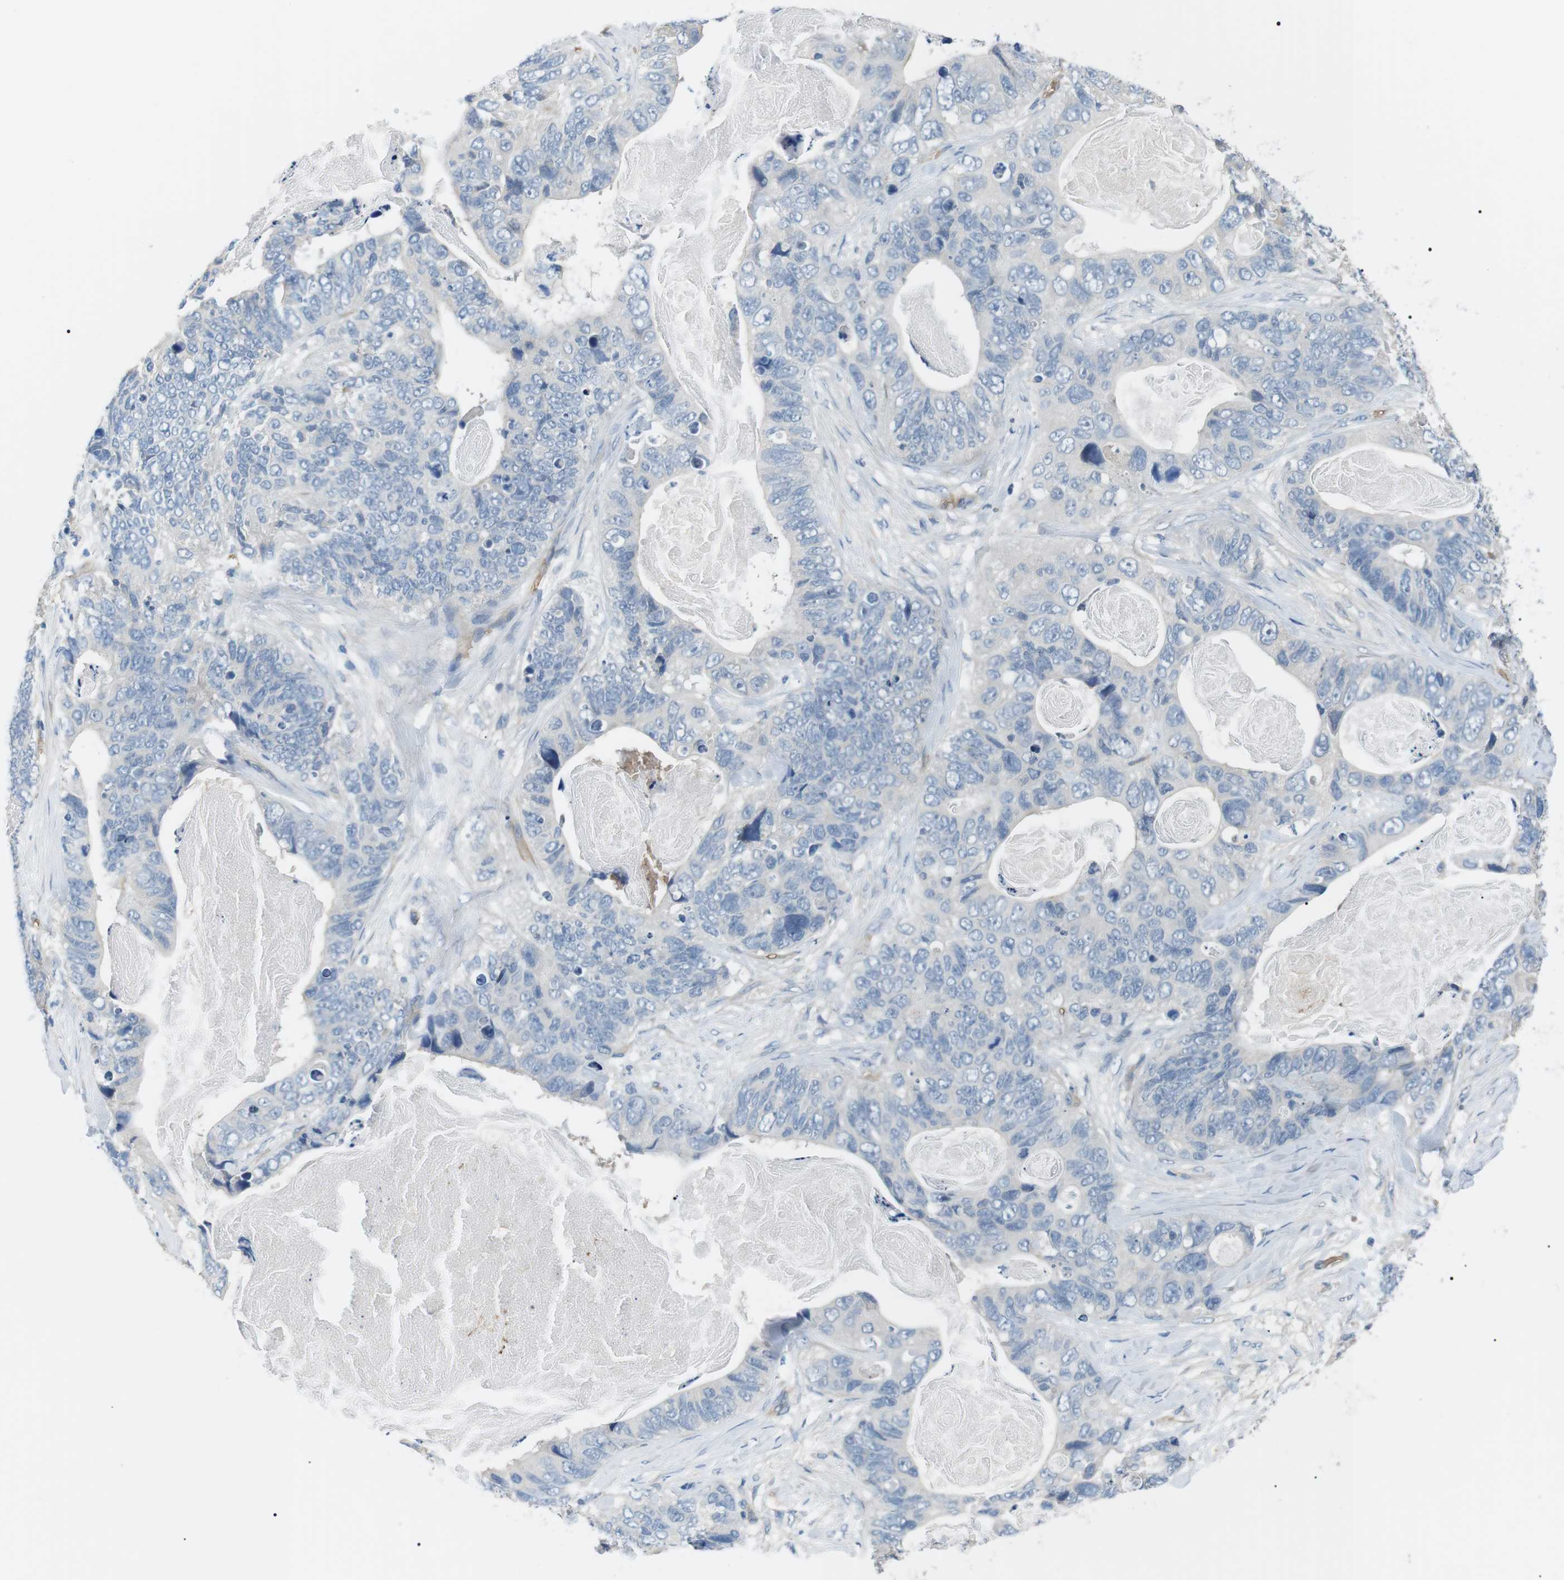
{"staining": {"intensity": "negative", "quantity": "none", "location": "none"}, "tissue": "stomach cancer", "cell_type": "Tumor cells", "image_type": "cancer", "snomed": [{"axis": "morphology", "description": "Adenocarcinoma, NOS"}, {"axis": "topography", "description": "Stomach"}], "caption": "This is an immunohistochemistry (IHC) image of adenocarcinoma (stomach). There is no staining in tumor cells.", "gene": "ADCY10", "patient": {"sex": "female", "age": 89}}